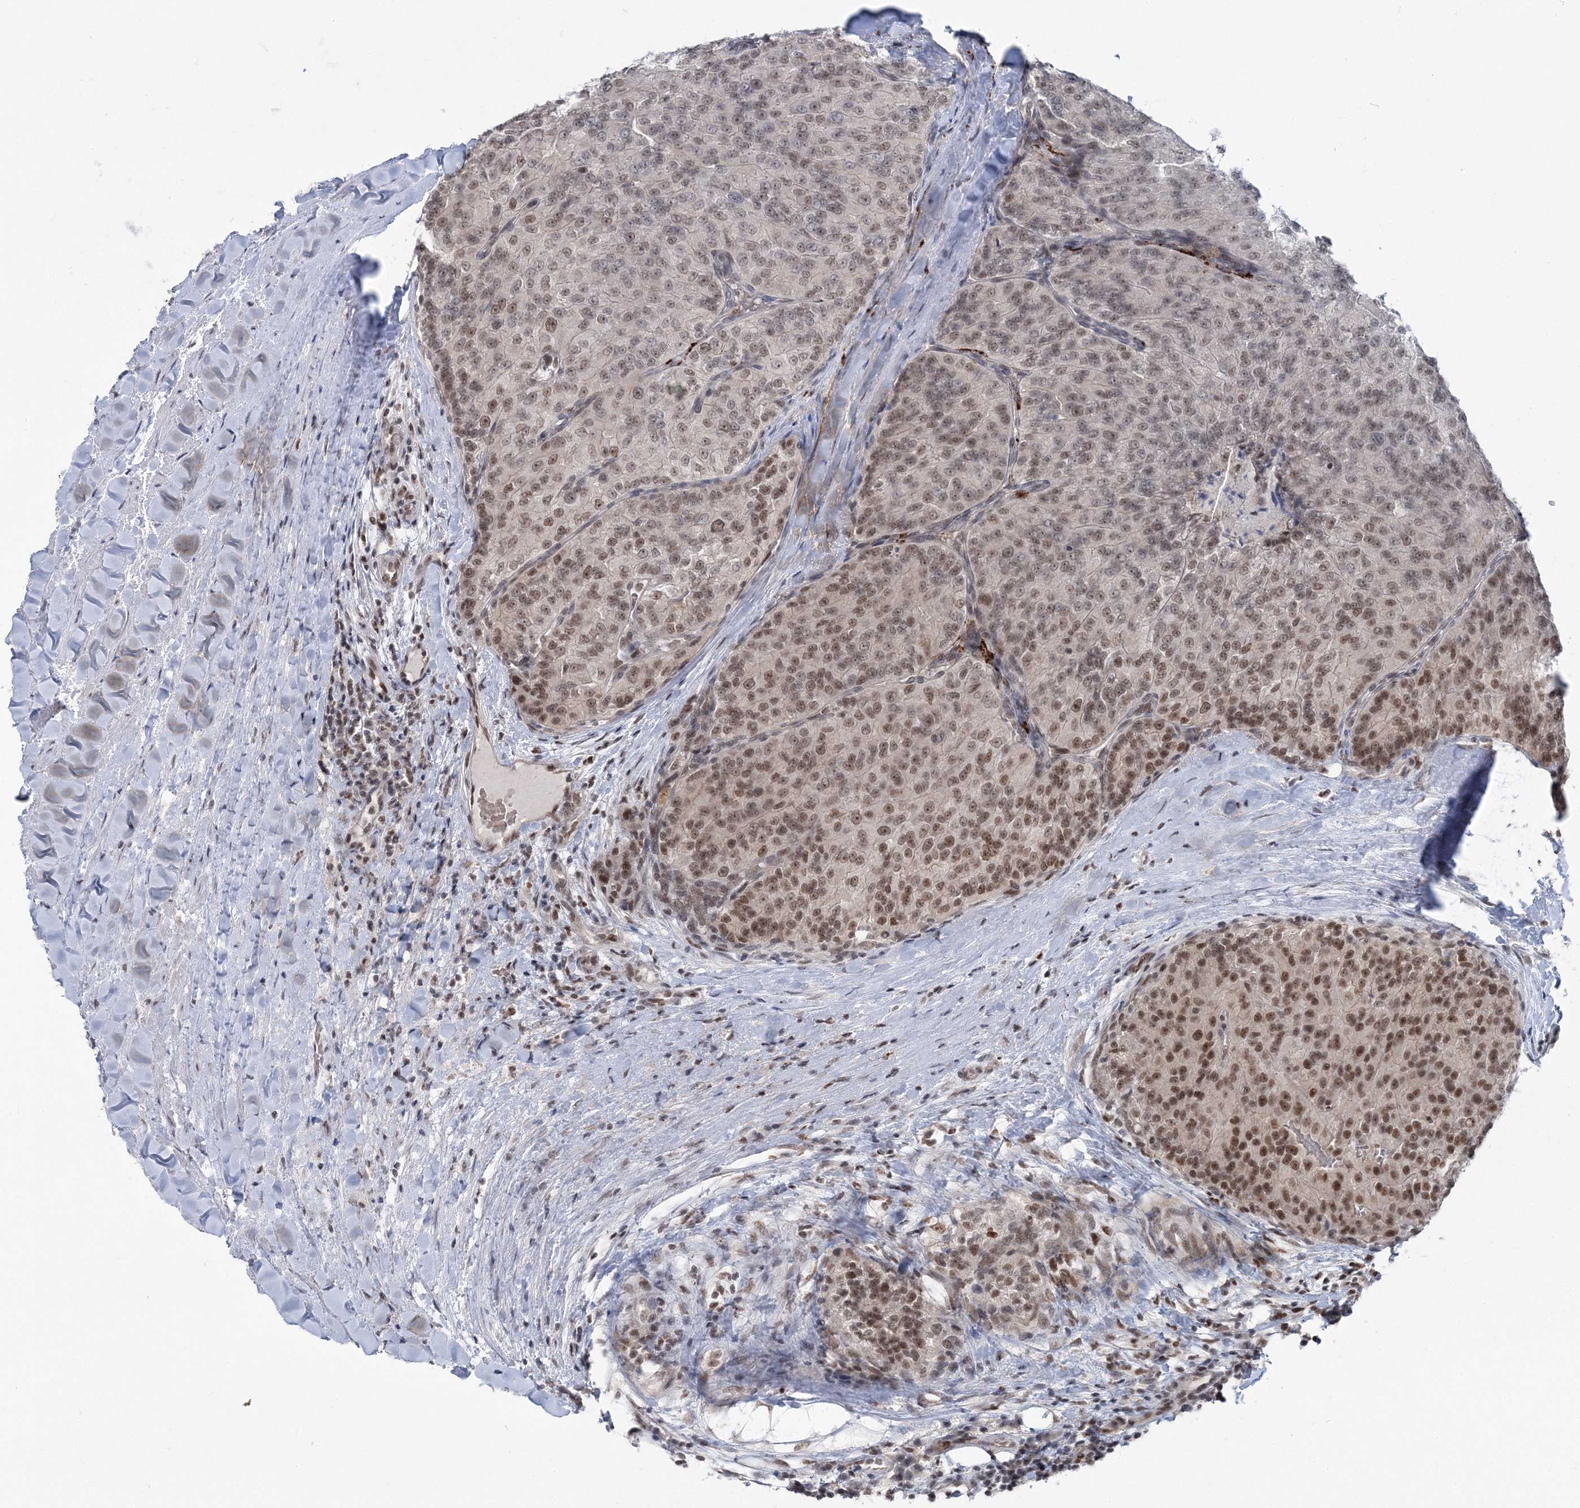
{"staining": {"intensity": "moderate", "quantity": "25%-75%", "location": "nuclear"}, "tissue": "renal cancer", "cell_type": "Tumor cells", "image_type": "cancer", "snomed": [{"axis": "morphology", "description": "Adenocarcinoma, NOS"}, {"axis": "topography", "description": "Kidney"}], "caption": "Tumor cells display medium levels of moderate nuclear staining in approximately 25%-75% of cells in adenocarcinoma (renal).", "gene": "PDS5A", "patient": {"sex": "female", "age": 63}}